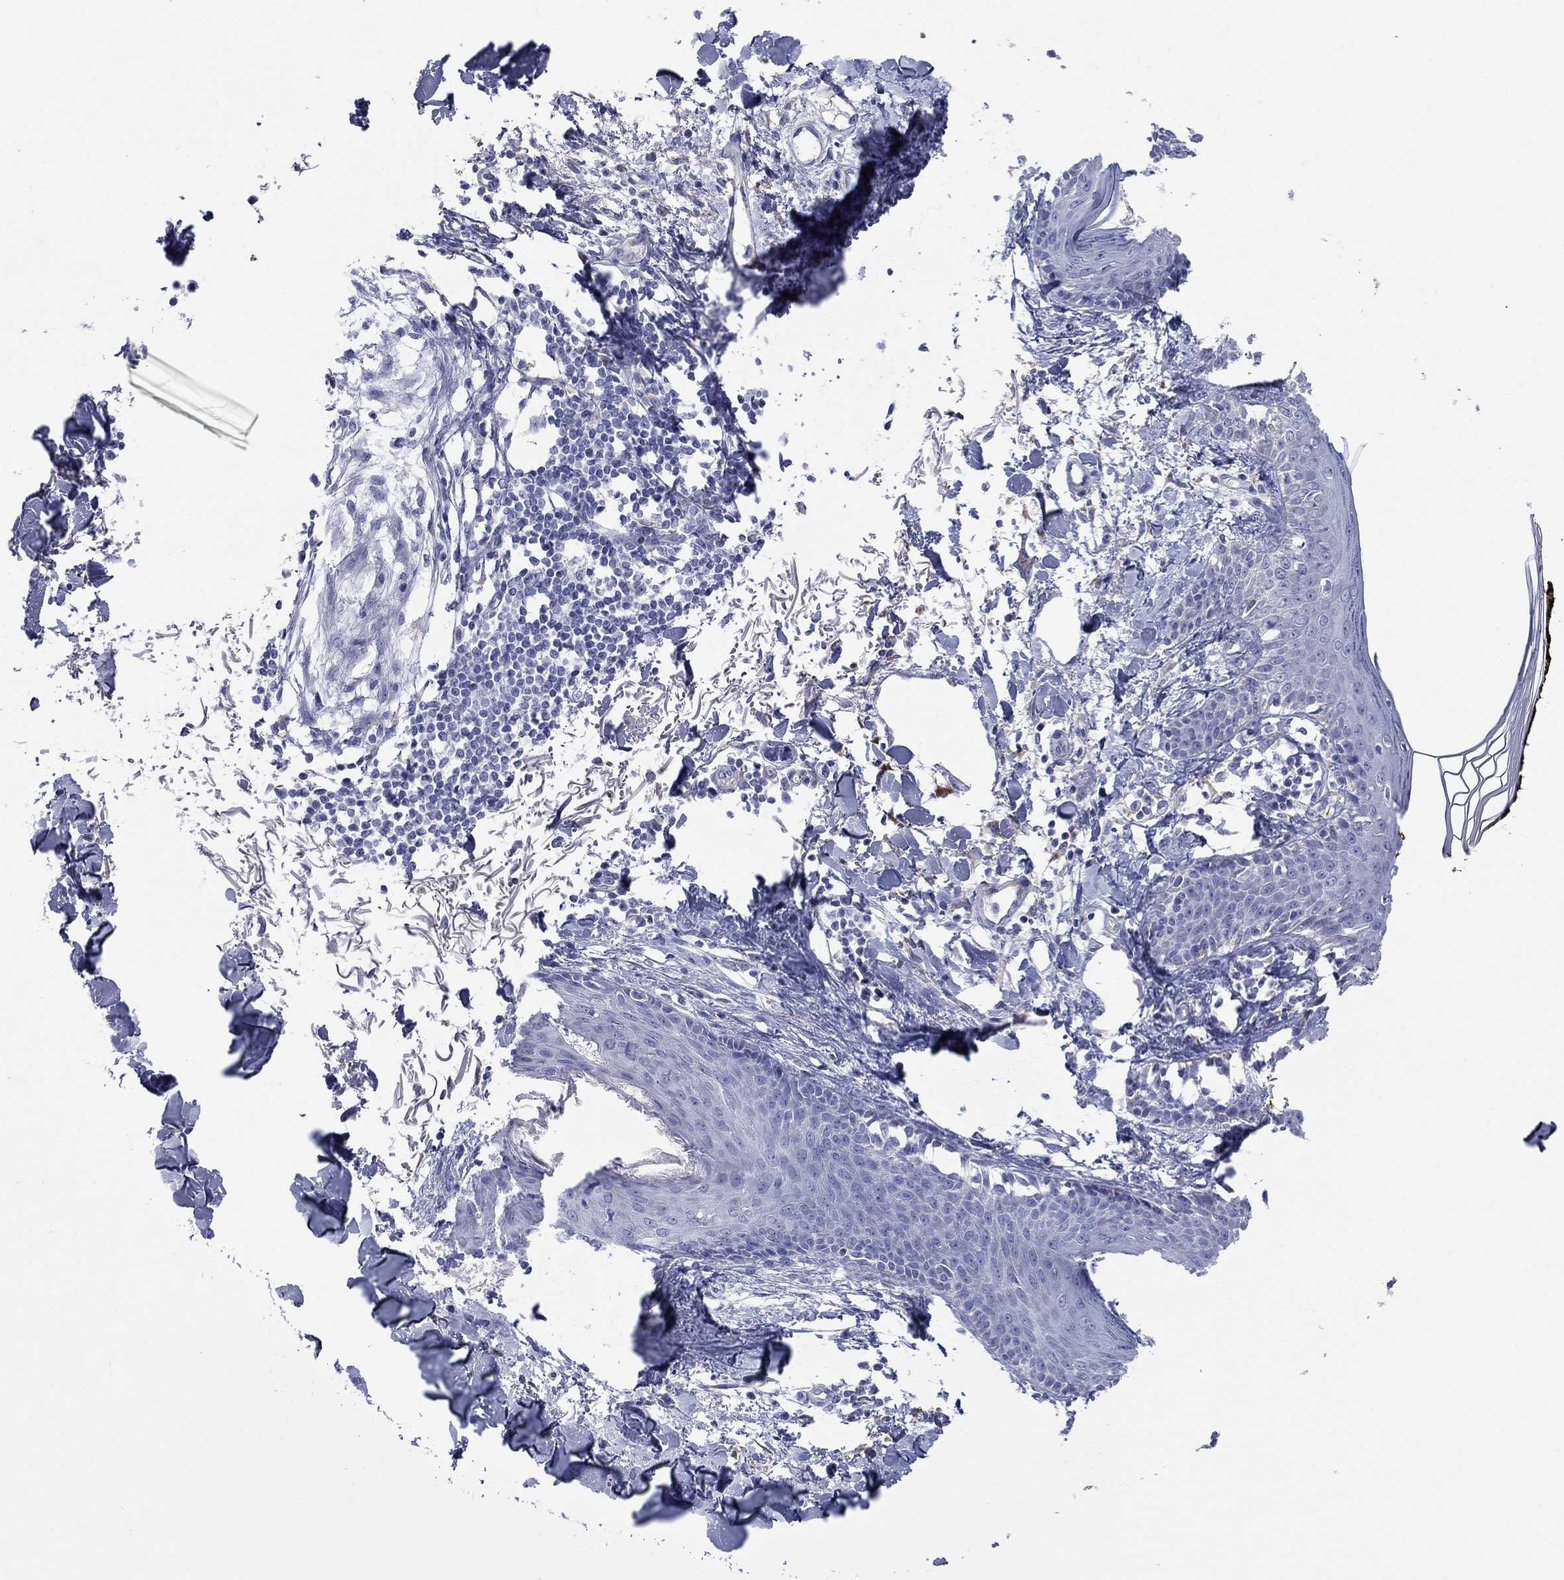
{"staining": {"intensity": "negative", "quantity": "none", "location": "none"}, "tissue": "skin", "cell_type": "Fibroblasts", "image_type": "normal", "snomed": [{"axis": "morphology", "description": "Normal tissue, NOS"}, {"axis": "topography", "description": "Skin"}], "caption": "DAB (3,3'-diaminobenzidine) immunohistochemical staining of normal human skin demonstrates no significant expression in fibroblasts. The staining was performed using DAB to visualize the protein expression in brown, while the nuclei were stained in blue with hematoxylin (Magnification: 20x).", "gene": "MGST3", "patient": {"sex": "male", "age": 76}}